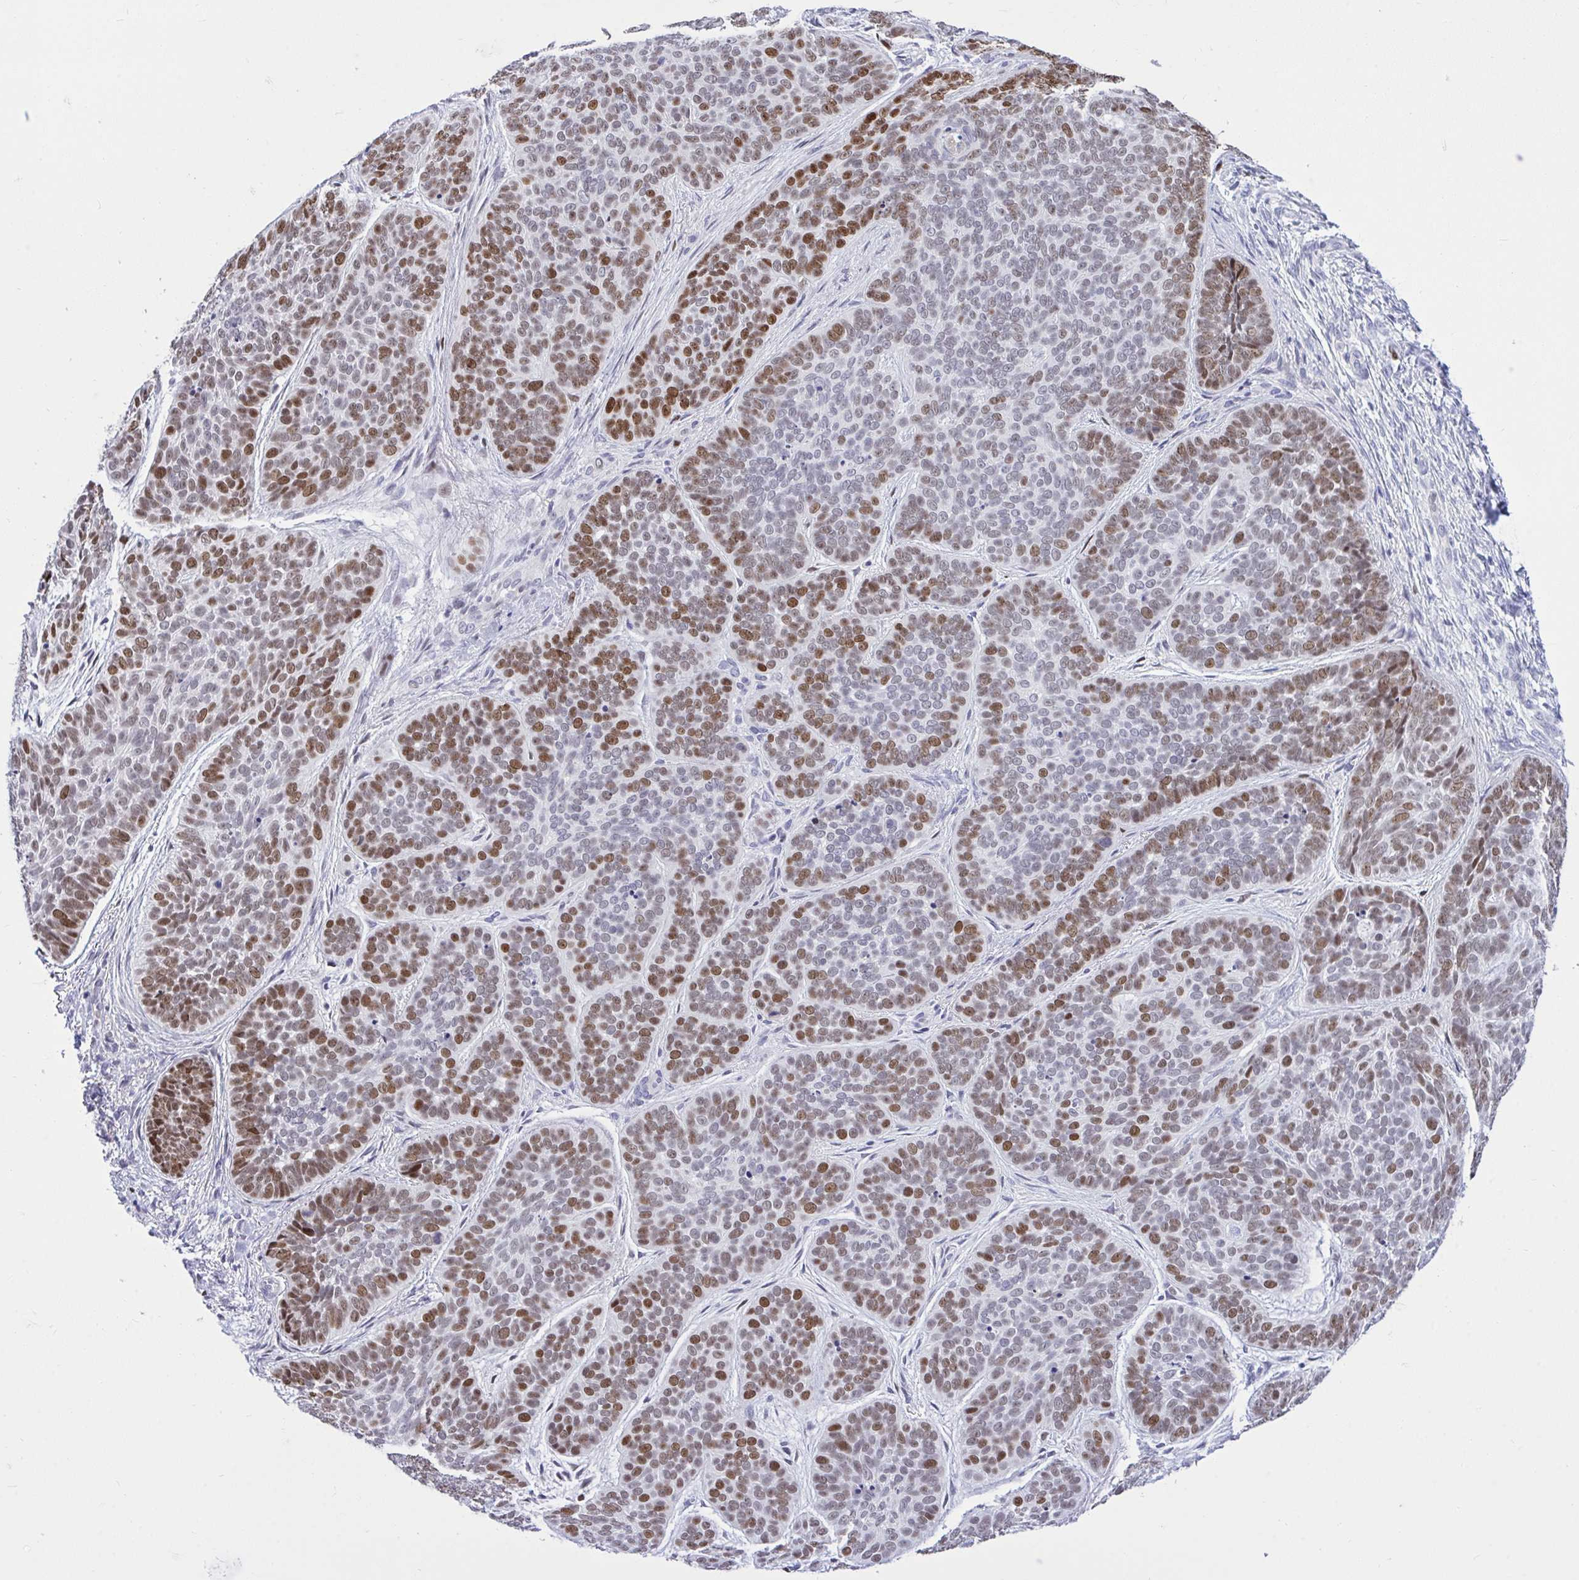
{"staining": {"intensity": "moderate", "quantity": "25%-75%", "location": "nuclear"}, "tissue": "skin cancer", "cell_type": "Tumor cells", "image_type": "cancer", "snomed": [{"axis": "morphology", "description": "Basal cell carcinoma"}, {"axis": "topography", "description": "Skin"}, {"axis": "topography", "description": "Skin of nose"}], "caption": "A brown stain shows moderate nuclear expression of a protein in skin cancer (basal cell carcinoma) tumor cells.", "gene": "C1QL2", "patient": {"sex": "female", "age": 81}}